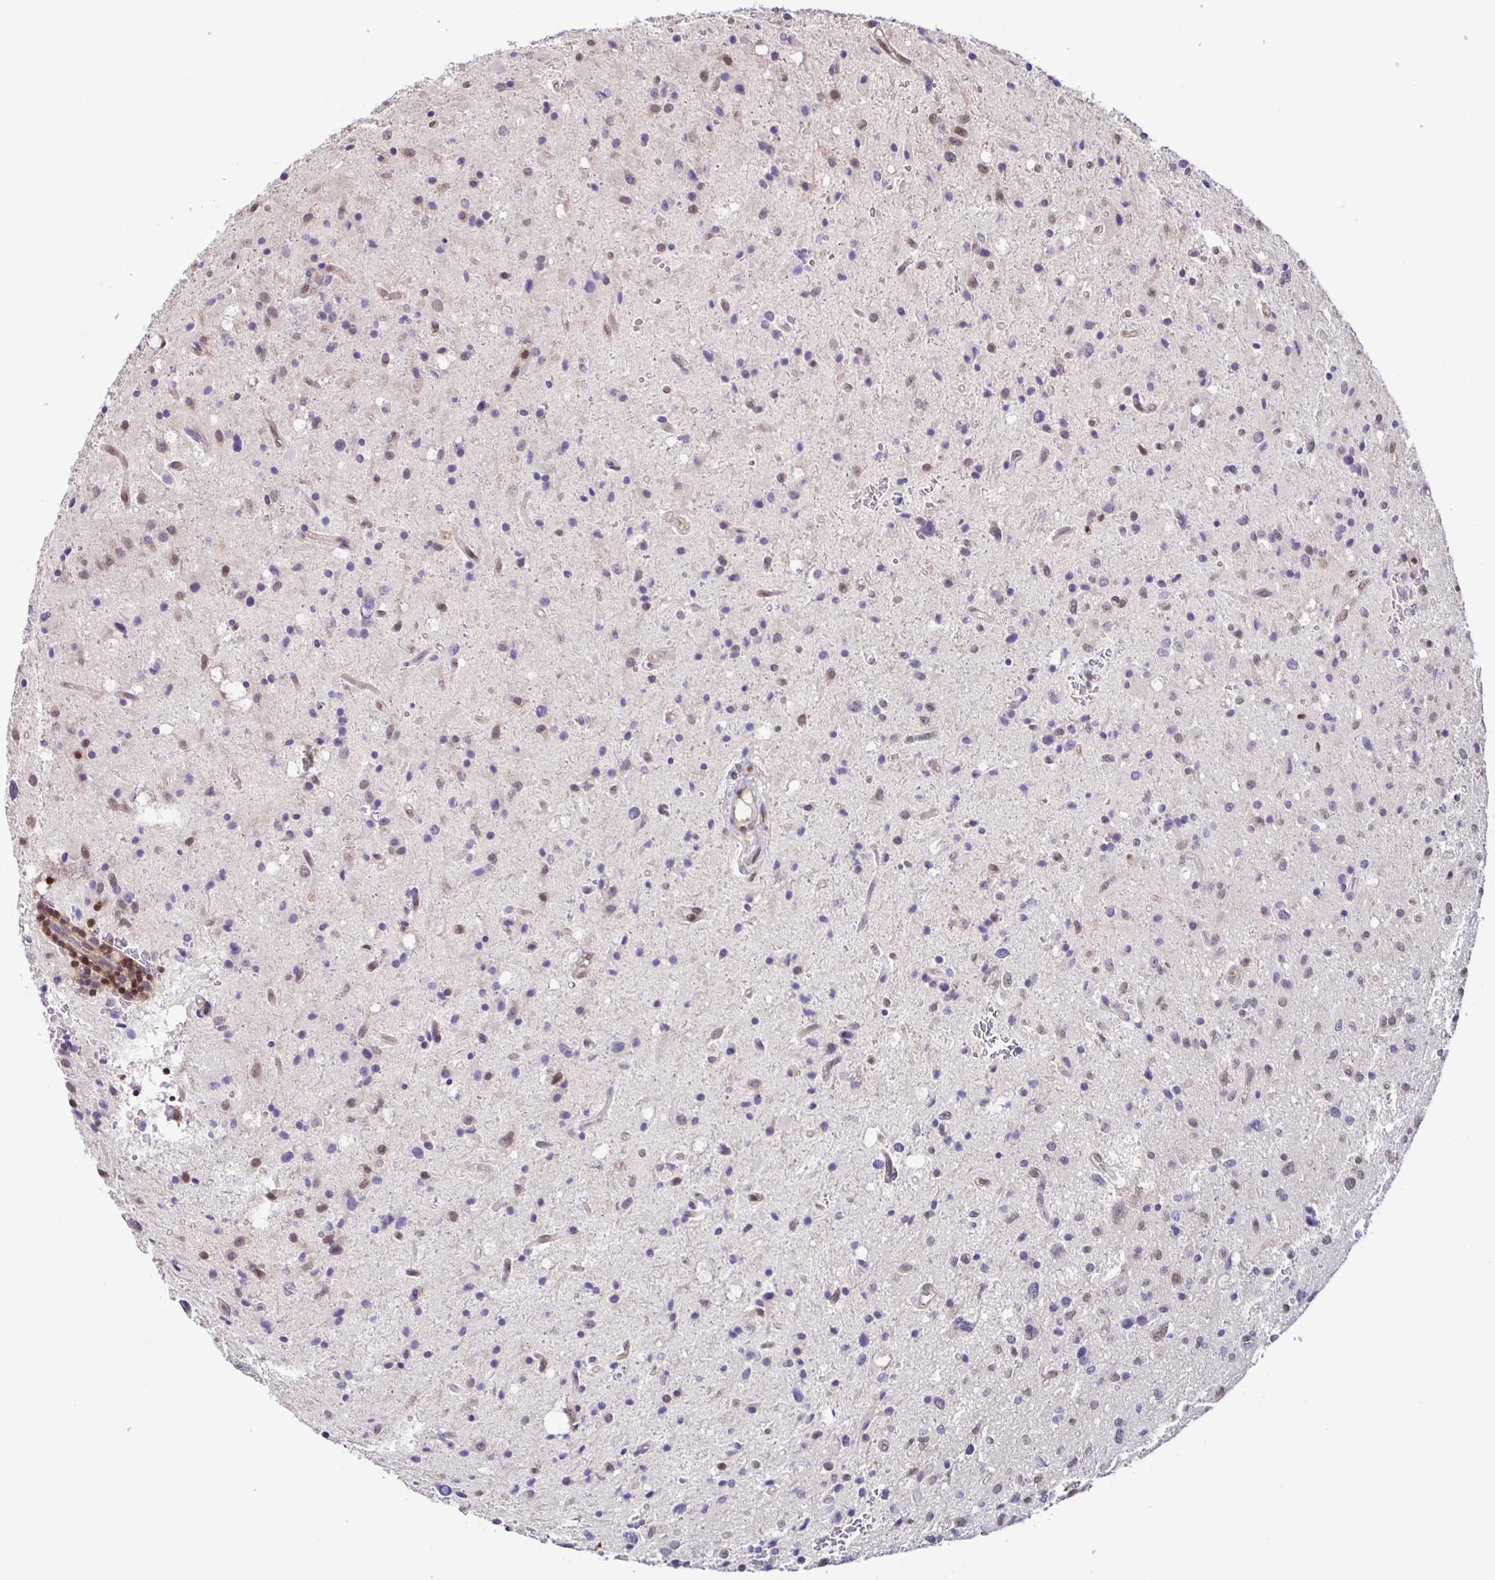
{"staining": {"intensity": "negative", "quantity": "none", "location": "none"}, "tissue": "glioma", "cell_type": "Tumor cells", "image_type": "cancer", "snomed": [{"axis": "morphology", "description": "Glioma, malignant, Low grade"}, {"axis": "topography", "description": "Brain"}], "caption": "Immunohistochemistry (IHC) photomicrograph of human malignant glioma (low-grade) stained for a protein (brown), which exhibits no expression in tumor cells.", "gene": "PSMB9", "patient": {"sex": "female", "age": 58}}